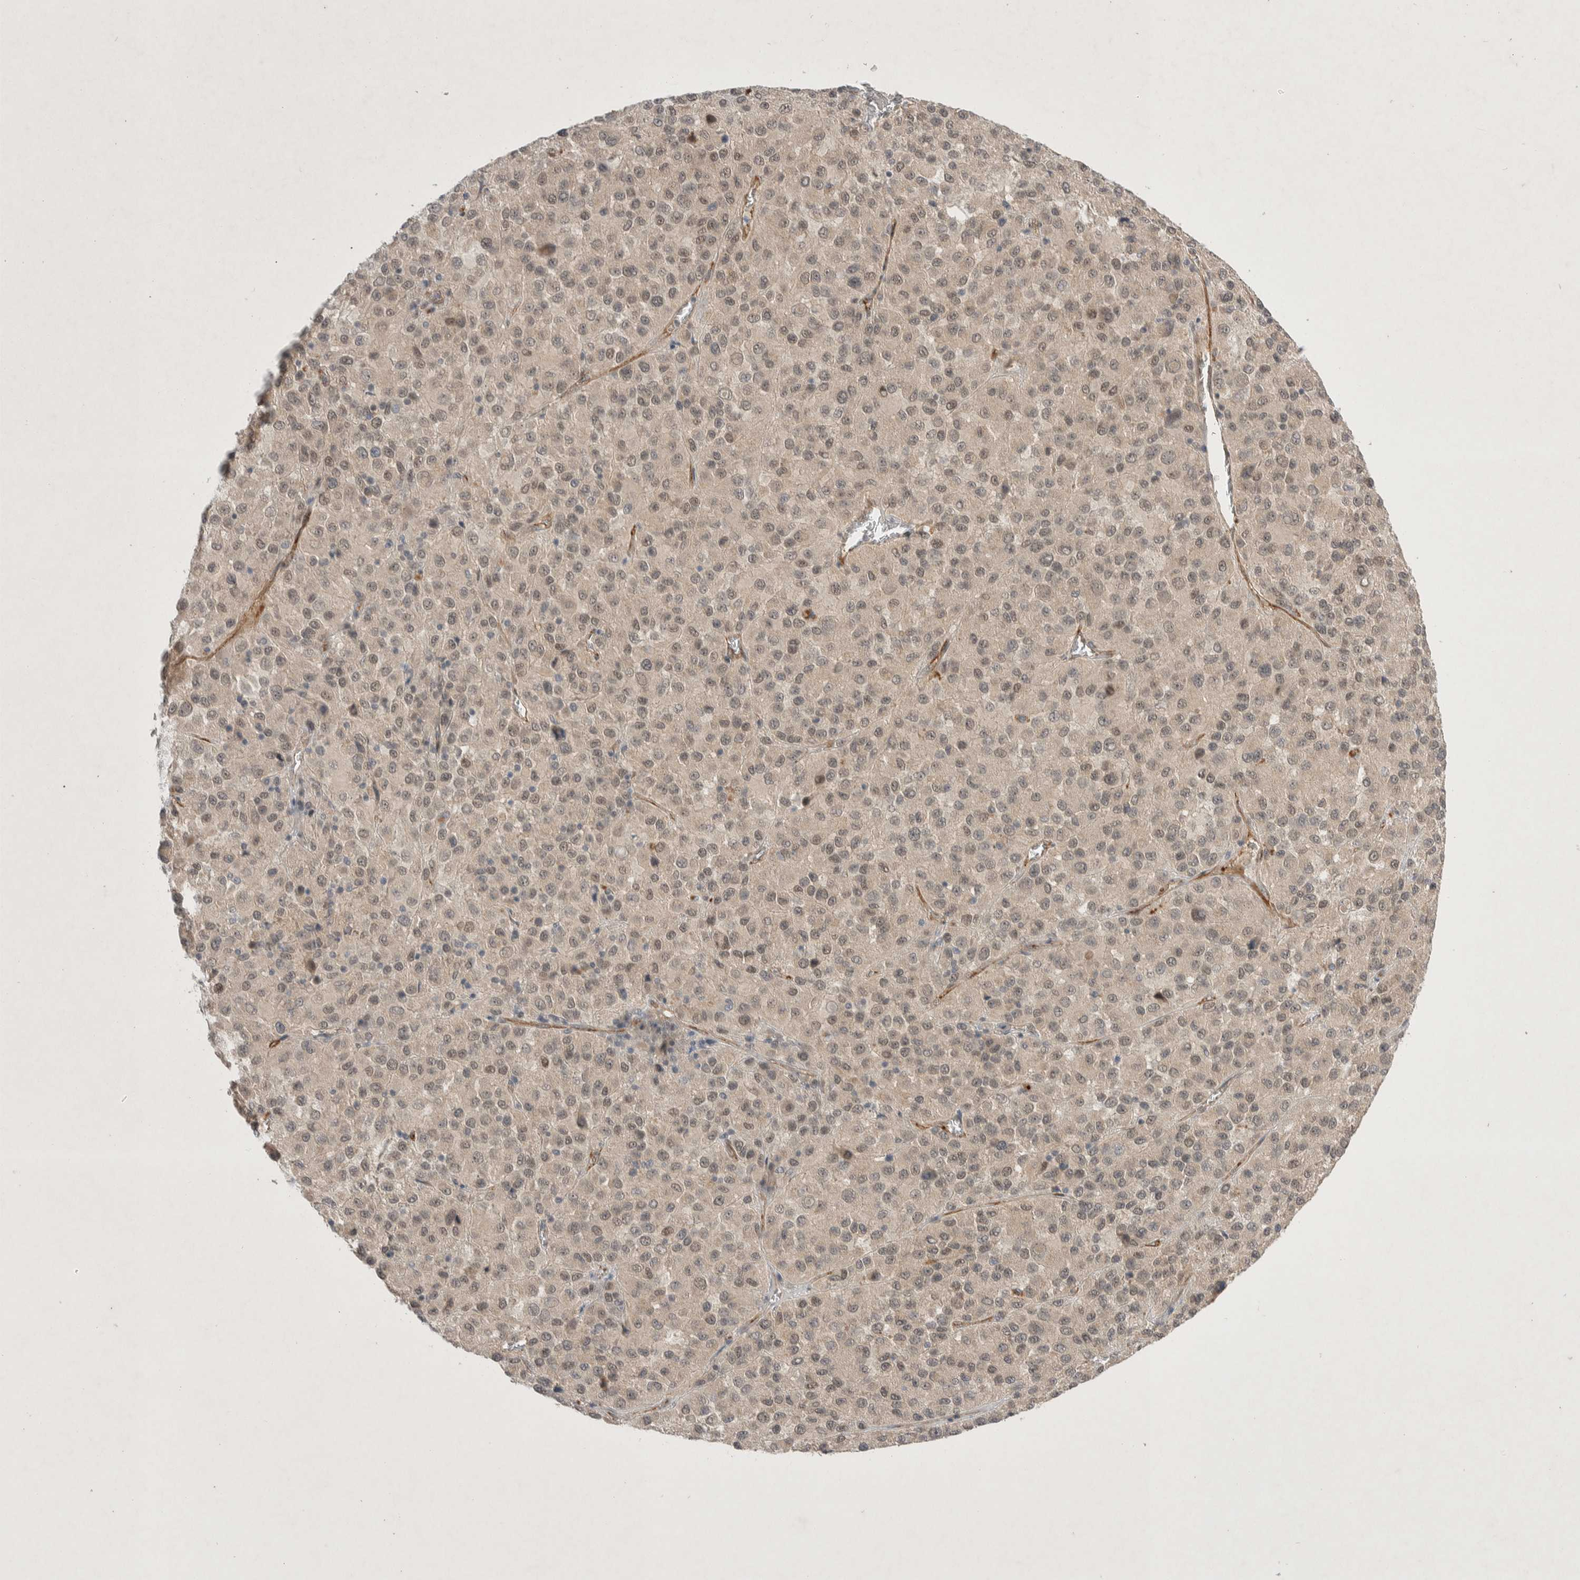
{"staining": {"intensity": "weak", "quantity": ">75%", "location": "nuclear"}, "tissue": "melanoma", "cell_type": "Tumor cells", "image_type": "cancer", "snomed": [{"axis": "morphology", "description": "Malignant melanoma, Metastatic site"}, {"axis": "topography", "description": "Lung"}], "caption": "A brown stain labels weak nuclear staining of a protein in malignant melanoma (metastatic site) tumor cells.", "gene": "ZNF704", "patient": {"sex": "male", "age": 64}}